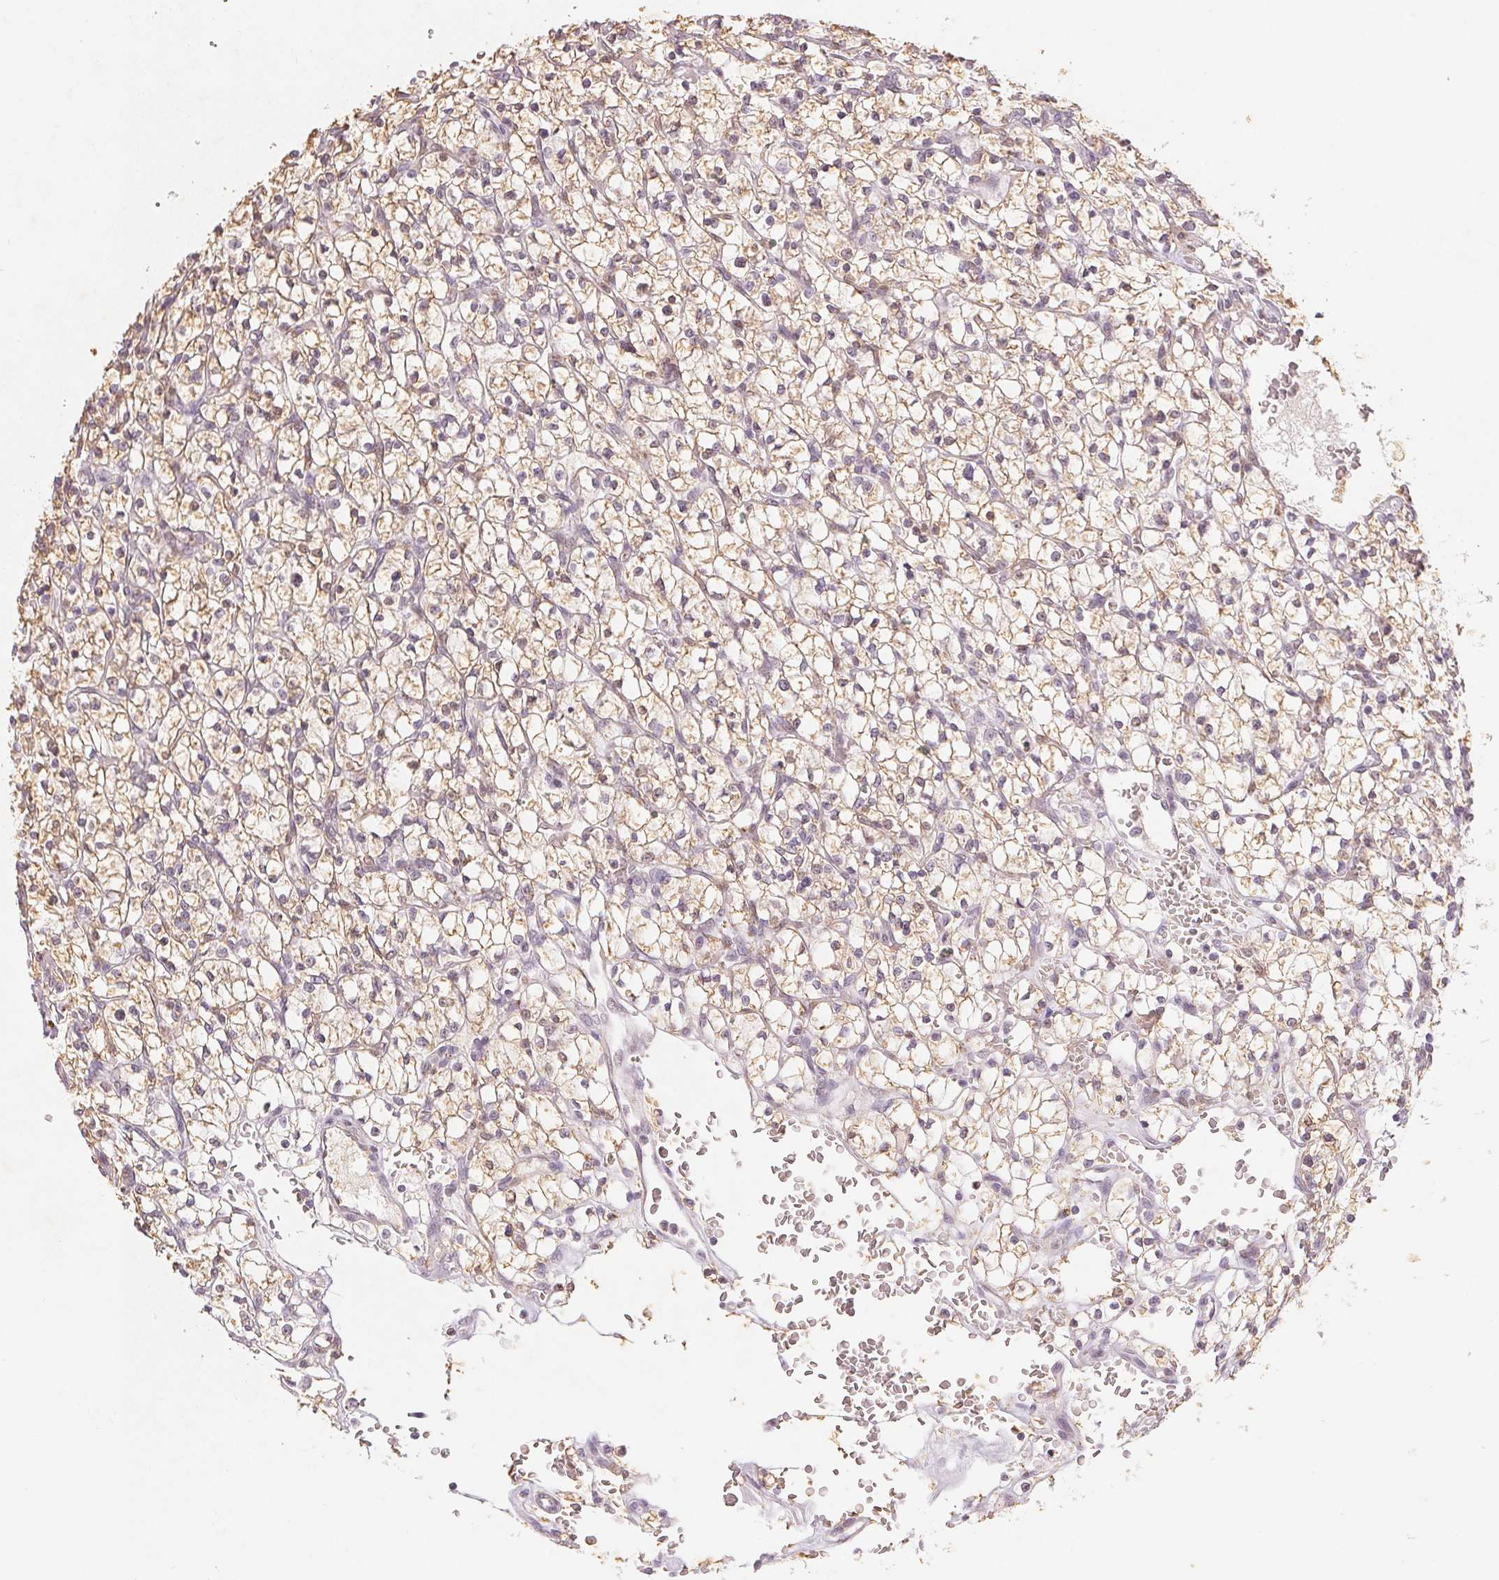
{"staining": {"intensity": "moderate", "quantity": "25%-75%", "location": "cytoplasmic/membranous"}, "tissue": "renal cancer", "cell_type": "Tumor cells", "image_type": "cancer", "snomed": [{"axis": "morphology", "description": "Adenocarcinoma, NOS"}, {"axis": "topography", "description": "Kidney"}], "caption": "High-magnification brightfield microscopy of adenocarcinoma (renal) stained with DAB (brown) and counterstained with hematoxylin (blue). tumor cells exhibit moderate cytoplasmic/membranous staining is present in approximately25%-75% of cells.", "gene": "SMTN", "patient": {"sex": "female", "age": 64}}